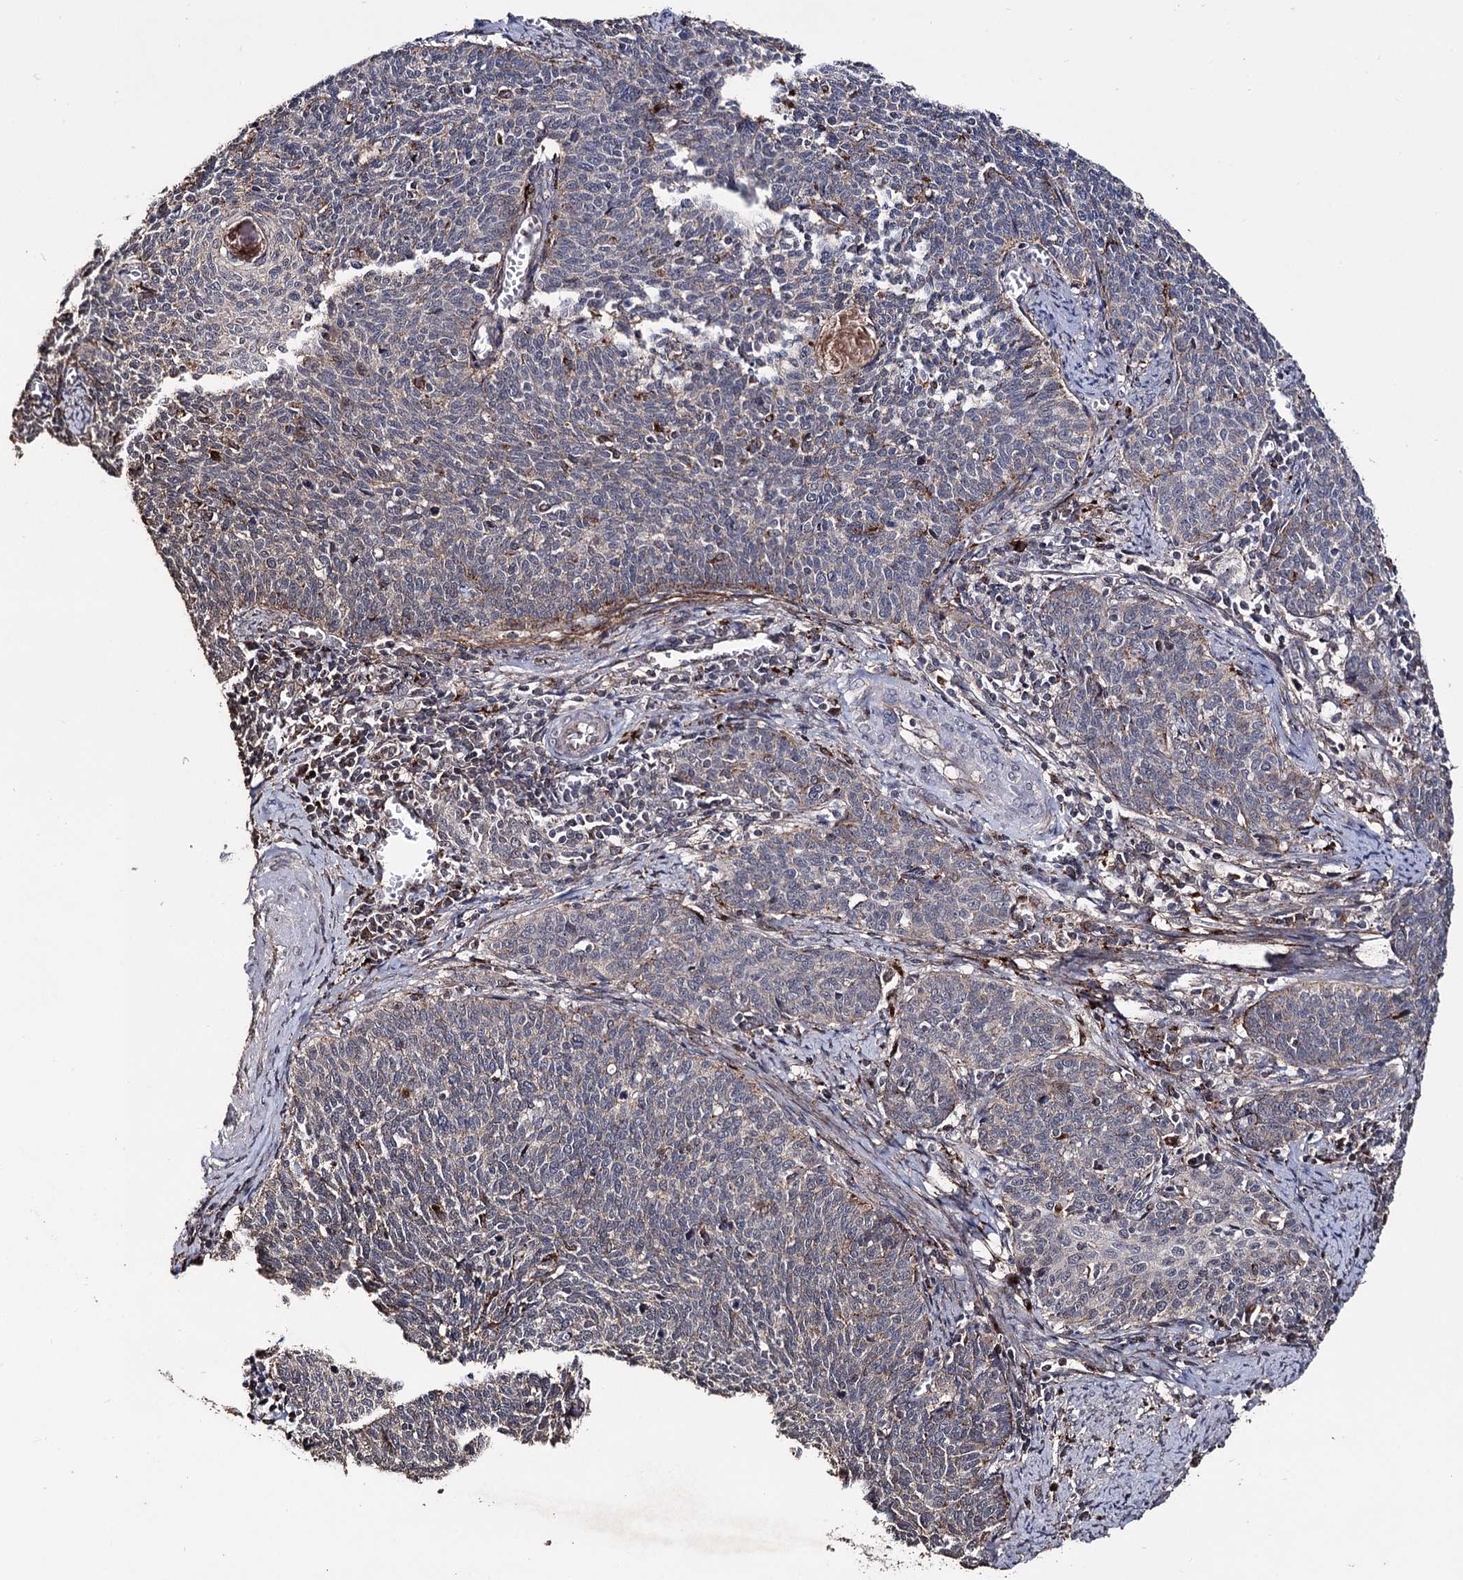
{"staining": {"intensity": "weak", "quantity": "<25%", "location": "cytoplasmic/membranous"}, "tissue": "cervical cancer", "cell_type": "Tumor cells", "image_type": "cancer", "snomed": [{"axis": "morphology", "description": "Squamous cell carcinoma, NOS"}, {"axis": "topography", "description": "Cervix"}], "caption": "Protein analysis of squamous cell carcinoma (cervical) reveals no significant staining in tumor cells.", "gene": "MICAL2", "patient": {"sex": "female", "age": 39}}